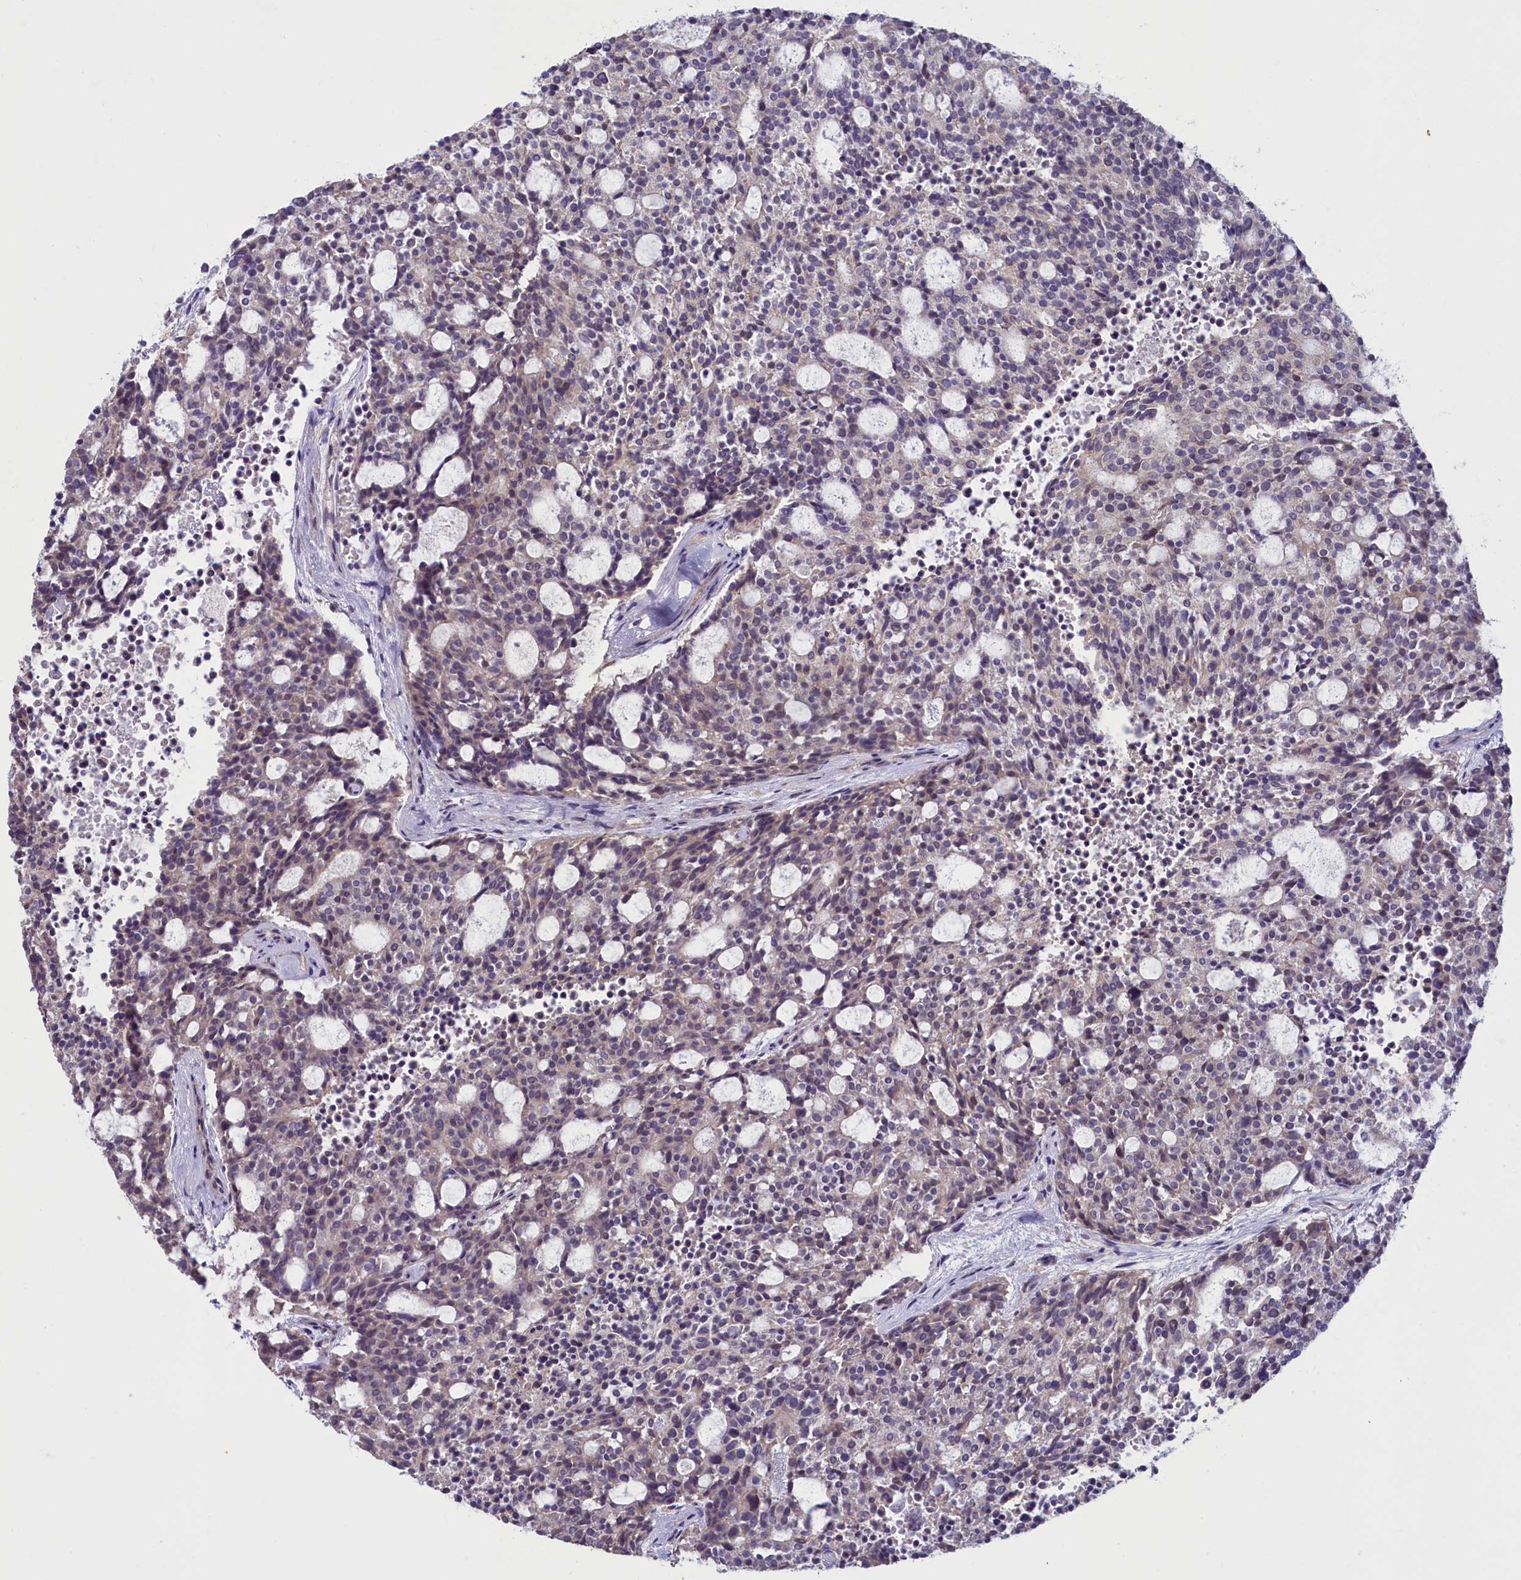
{"staining": {"intensity": "weak", "quantity": "<25%", "location": "cytoplasmic/membranous"}, "tissue": "carcinoid", "cell_type": "Tumor cells", "image_type": "cancer", "snomed": [{"axis": "morphology", "description": "Carcinoid, malignant, NOS"}, {"axis": "topography", "description": "Pancreas"}], "caption": "Immunohistochemistry photomicrograph of malignant carcinoid stained for a protein (brown), which displays no staining in tumor cells.", "gene": "ATF7IP2", "patient": {"sex": "female", "age": 54}}